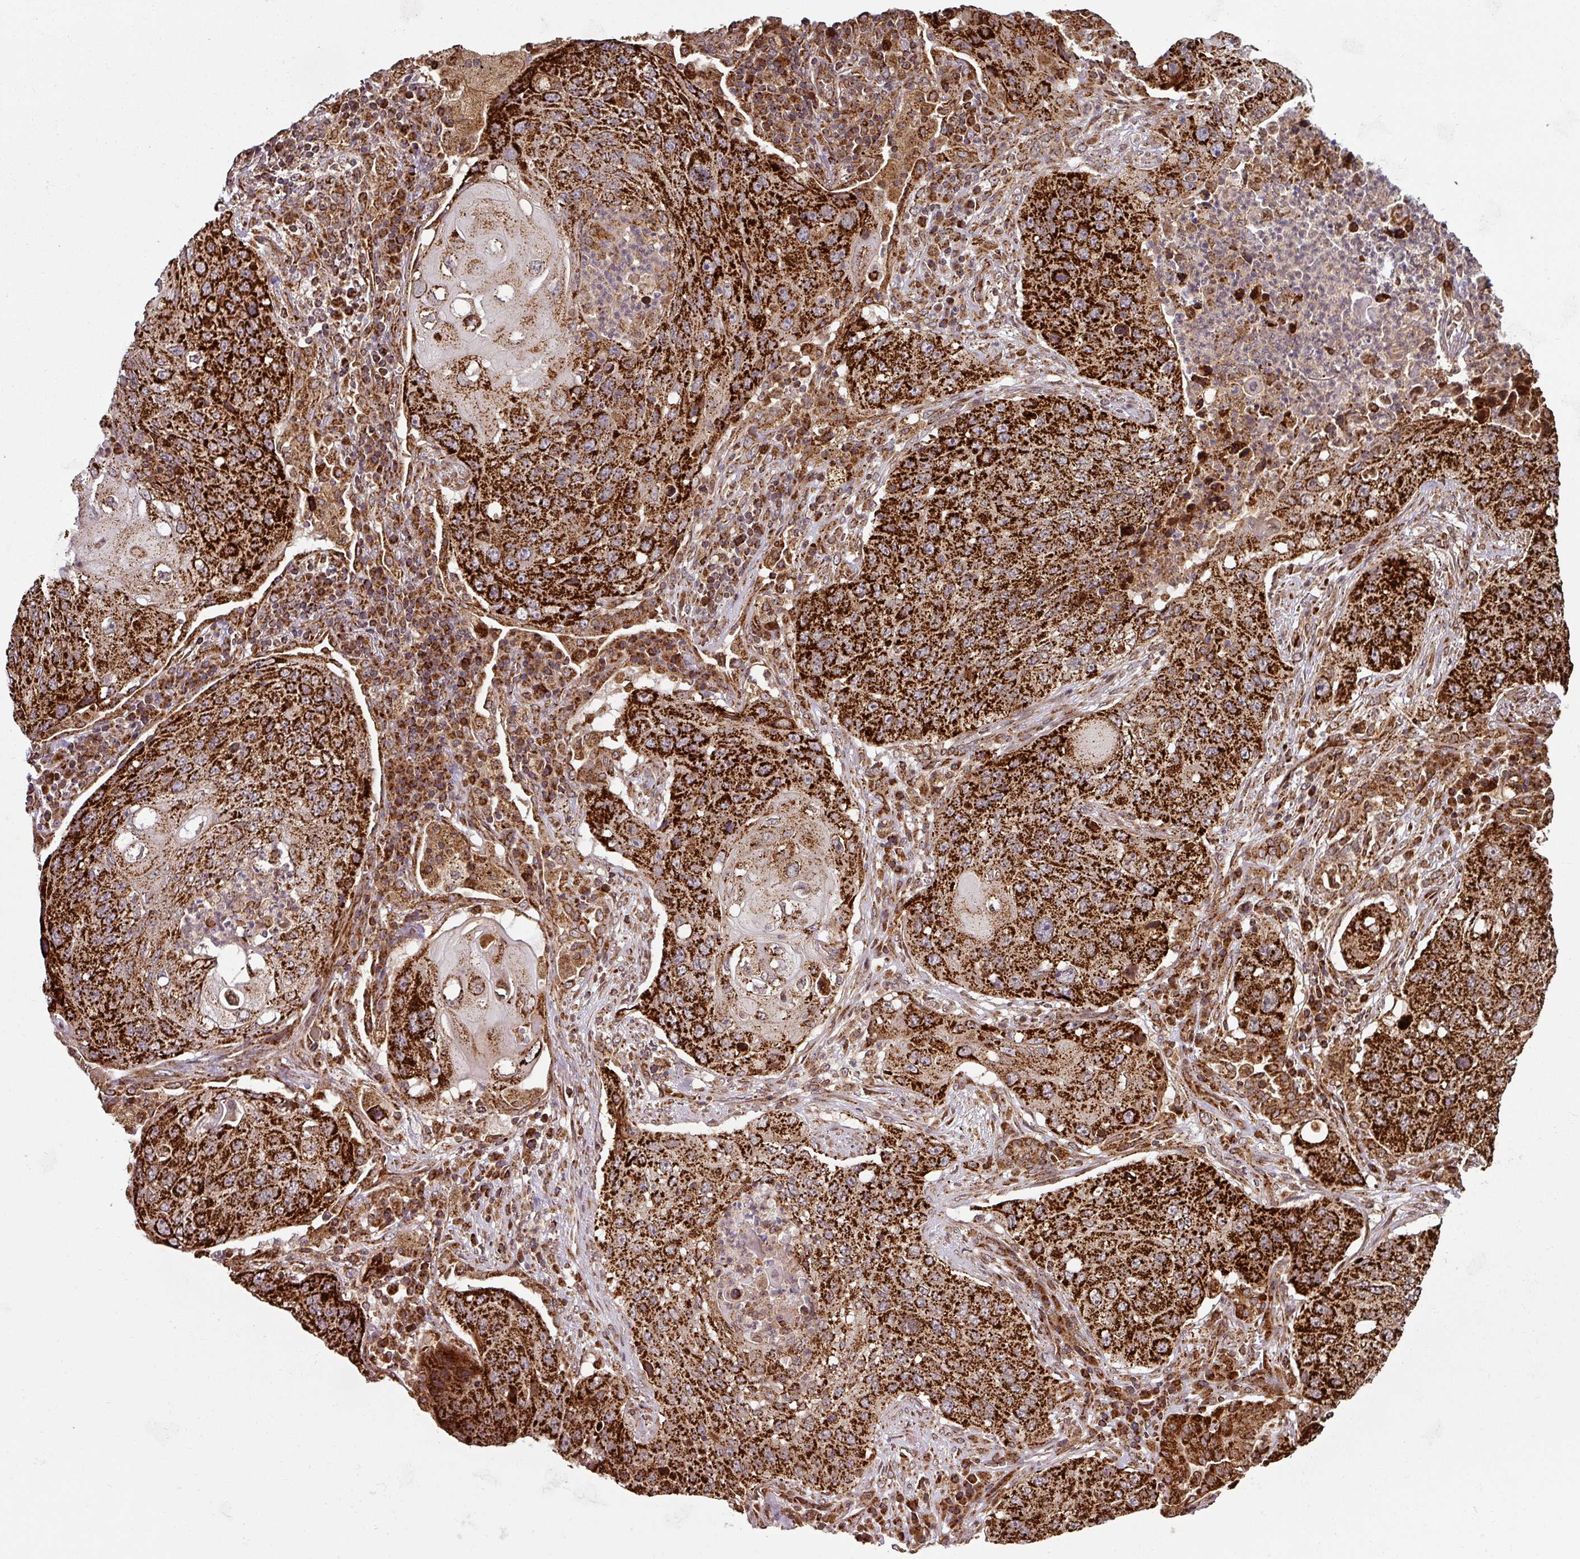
{"staining": {"intensity": "strong", "quantity": ">75%", "location": "cytoplasmic/membranous"}, "tissue": "lung cancer", "cell_type": "Tumor cells", "image_type": "cancer", "snomed": [{"axis": "morphology", "description": "Squamous cell carcinoma, NOS"}, {"axis": "topography", "description": "Lung"}], "caption": "A brown stain highlights strong cytoplasmic/membranous positivity of a protein in human lung cancer (squamous cell carcinoma) tumor cells.", "gene": "TRAP1", "patient": {"sex": "female", "age": 63}}